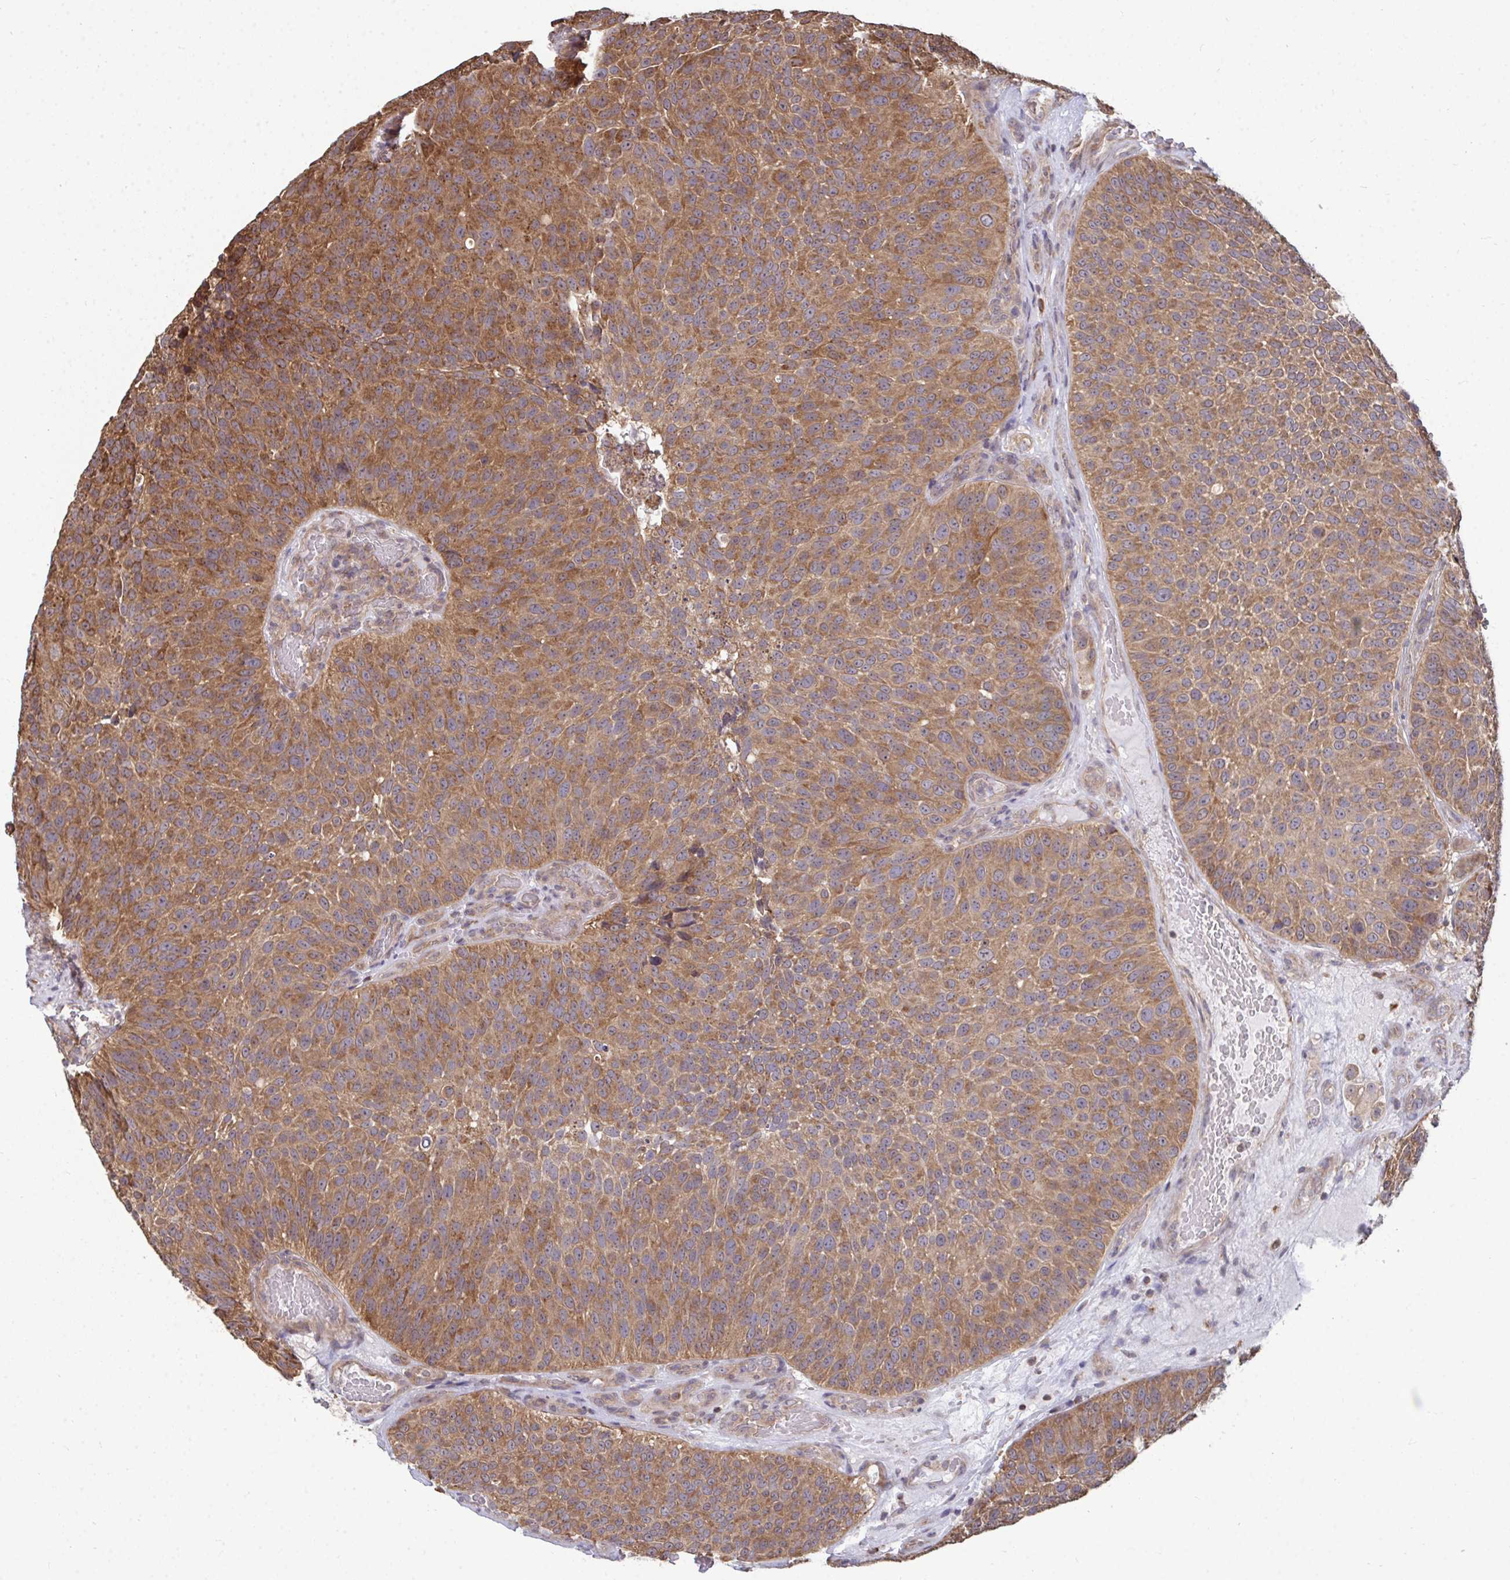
{"staining": {"intensity": "moderate", "quantity": ">75%", "location": "cytoplasmic/membranous"}, "tissue": "urothelial cancer", "cell_type": "Tumor cells", "image_type": "cancer", "snomed": [{"axis": "morphology", "description": "Urothelial carcinoma, Low grade"}, {"axis": "topography", "description": "Urinary bladder"}], "caption": "Urothelial cancer was stained to show a protein in brown. There is medium levels of moderate cytoplasmic/membranous staining in about >75% of tumor cells.", "gene": "DNAJA2", "patient": {"sex": "male", "age": 76}}